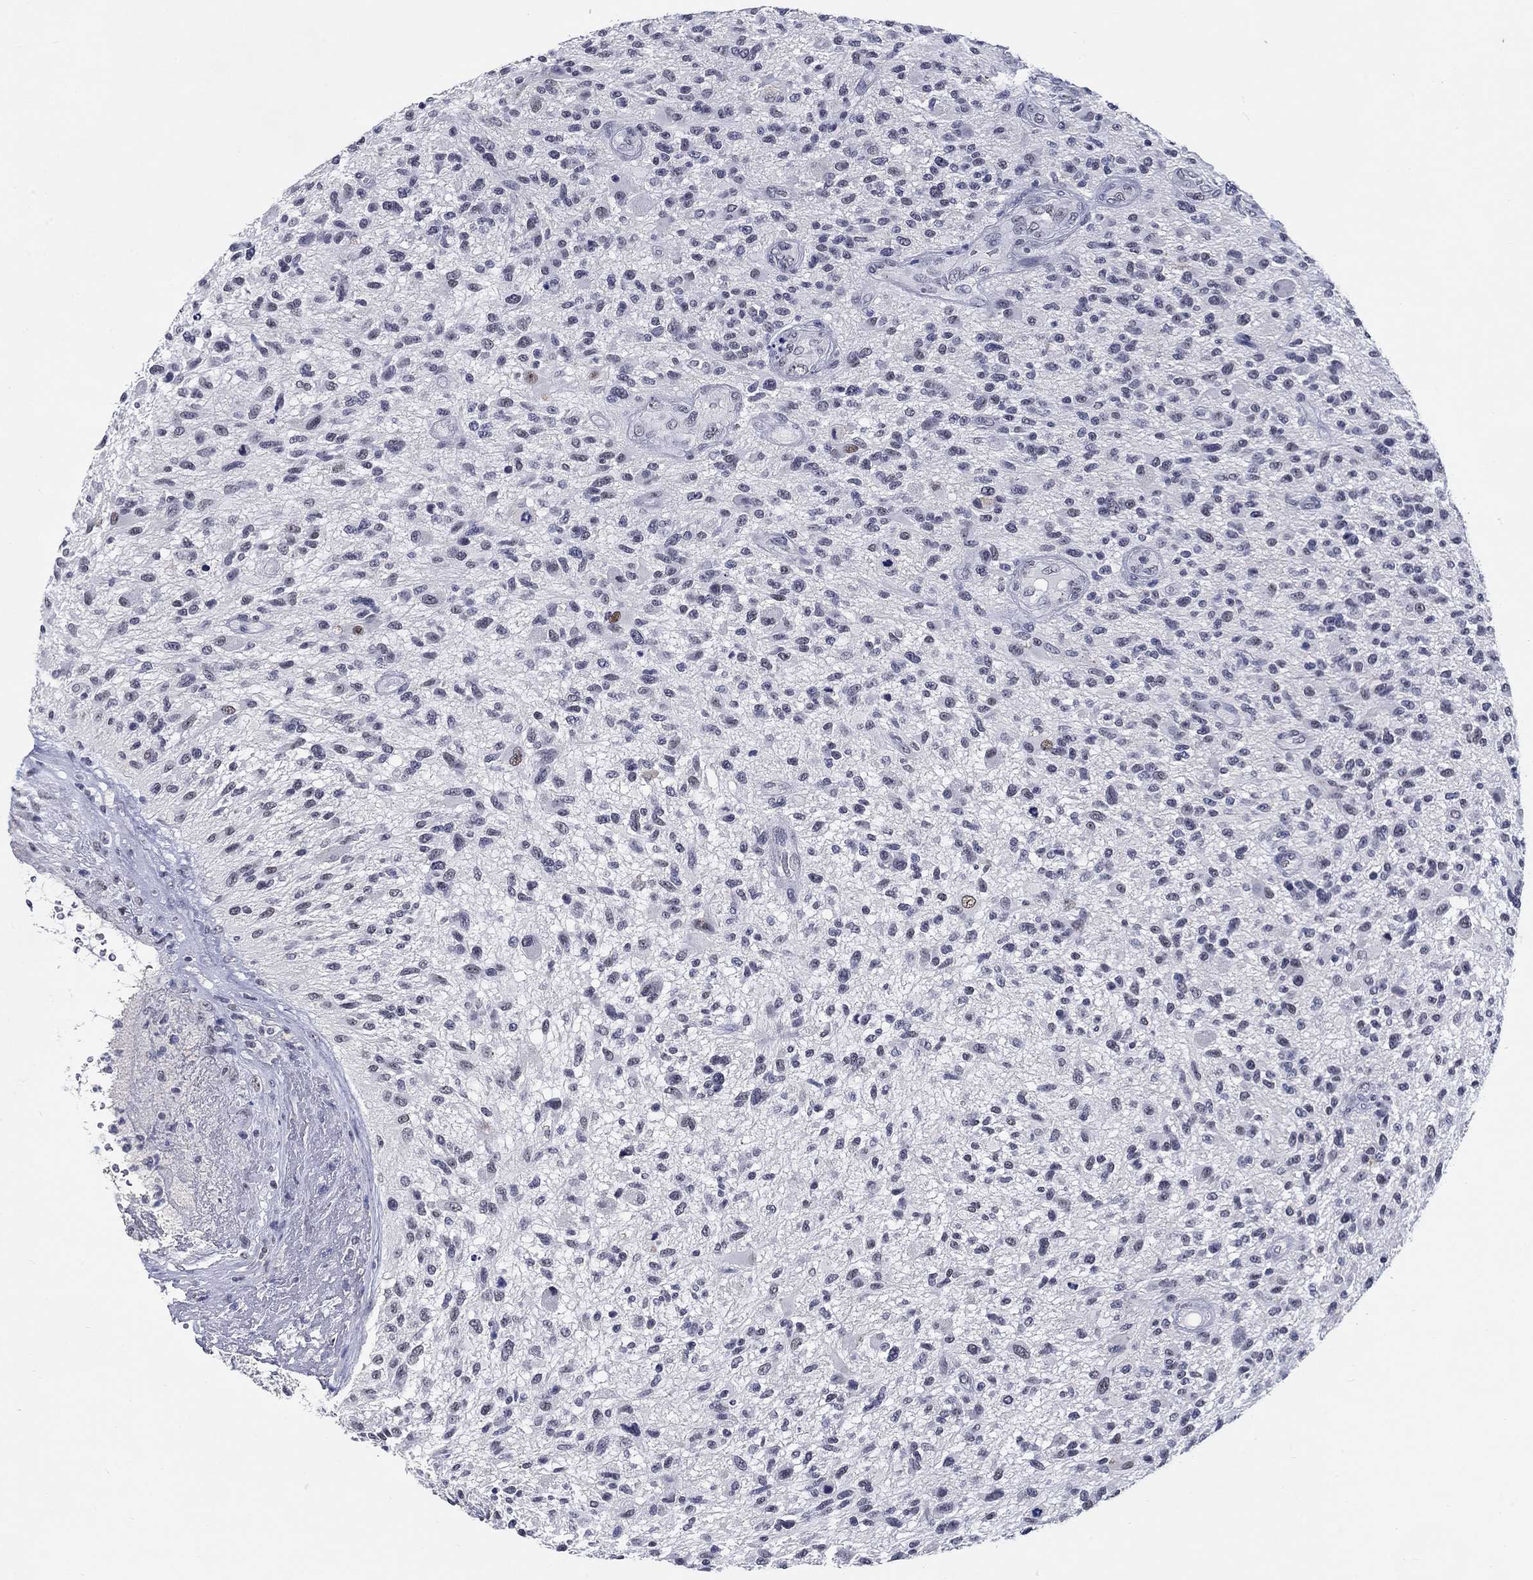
{"staining": {"intensity": "negative", "quantity": "none", "location": "none"}, "tissue": "glioma", "cell_type": "Tumor cells", "image_type": "cancer", "snomed": [{"axis": "morphology", "description": "Glioma, malignant, High grade"}, {"axis": "topography", "description": "Brain"}], "caption": "The image displays no staining of tumor cells in high-grade glioma (malignant).", "gene": "GRIN1", "patient": {"sex": "male", "age": 47}}